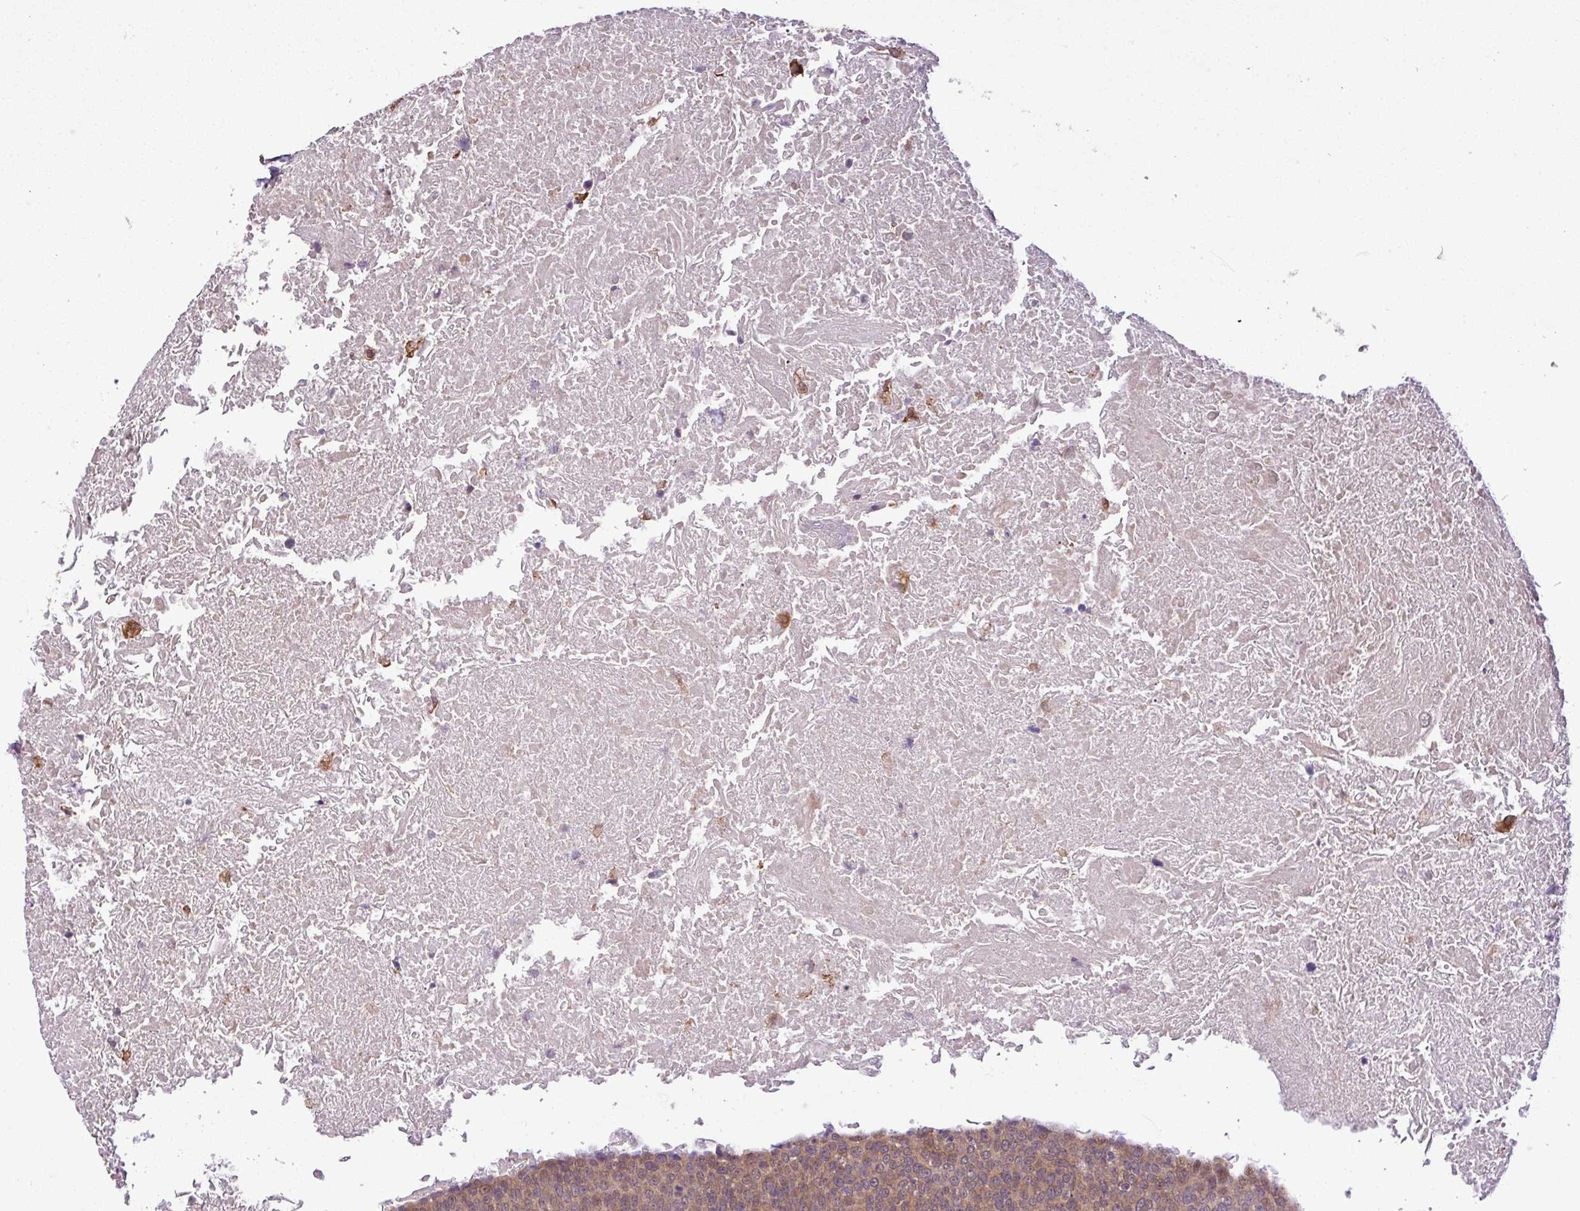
{"staining": {"intensity": "moderate", "quantity": ">75%", "location": "cytoplasmic/membranous"}, "tissue": "head and neck cancer", "cell_type": "Tumor cells", "image_type": "cancer", "snomed": [{"axis": "morphology", "description": "Squamous cell carcinoma, NOS"}, {"axis": "morphology", "description": "Squamous cell carcinoma, metastatic, NOS"}, {"axis": "topography", "description": "Lymph node"}, {"axis": "topography", "description": "Head-Neck"}], "caption": "Head and neck squamous cell carcinoma stained with immunohistochemistry reveals moderate cytoplasmic/membranous expression in about >75% of tumor cells.", "gene": "DLGAP4", "patient": {"sex": "male", "age": 62}}